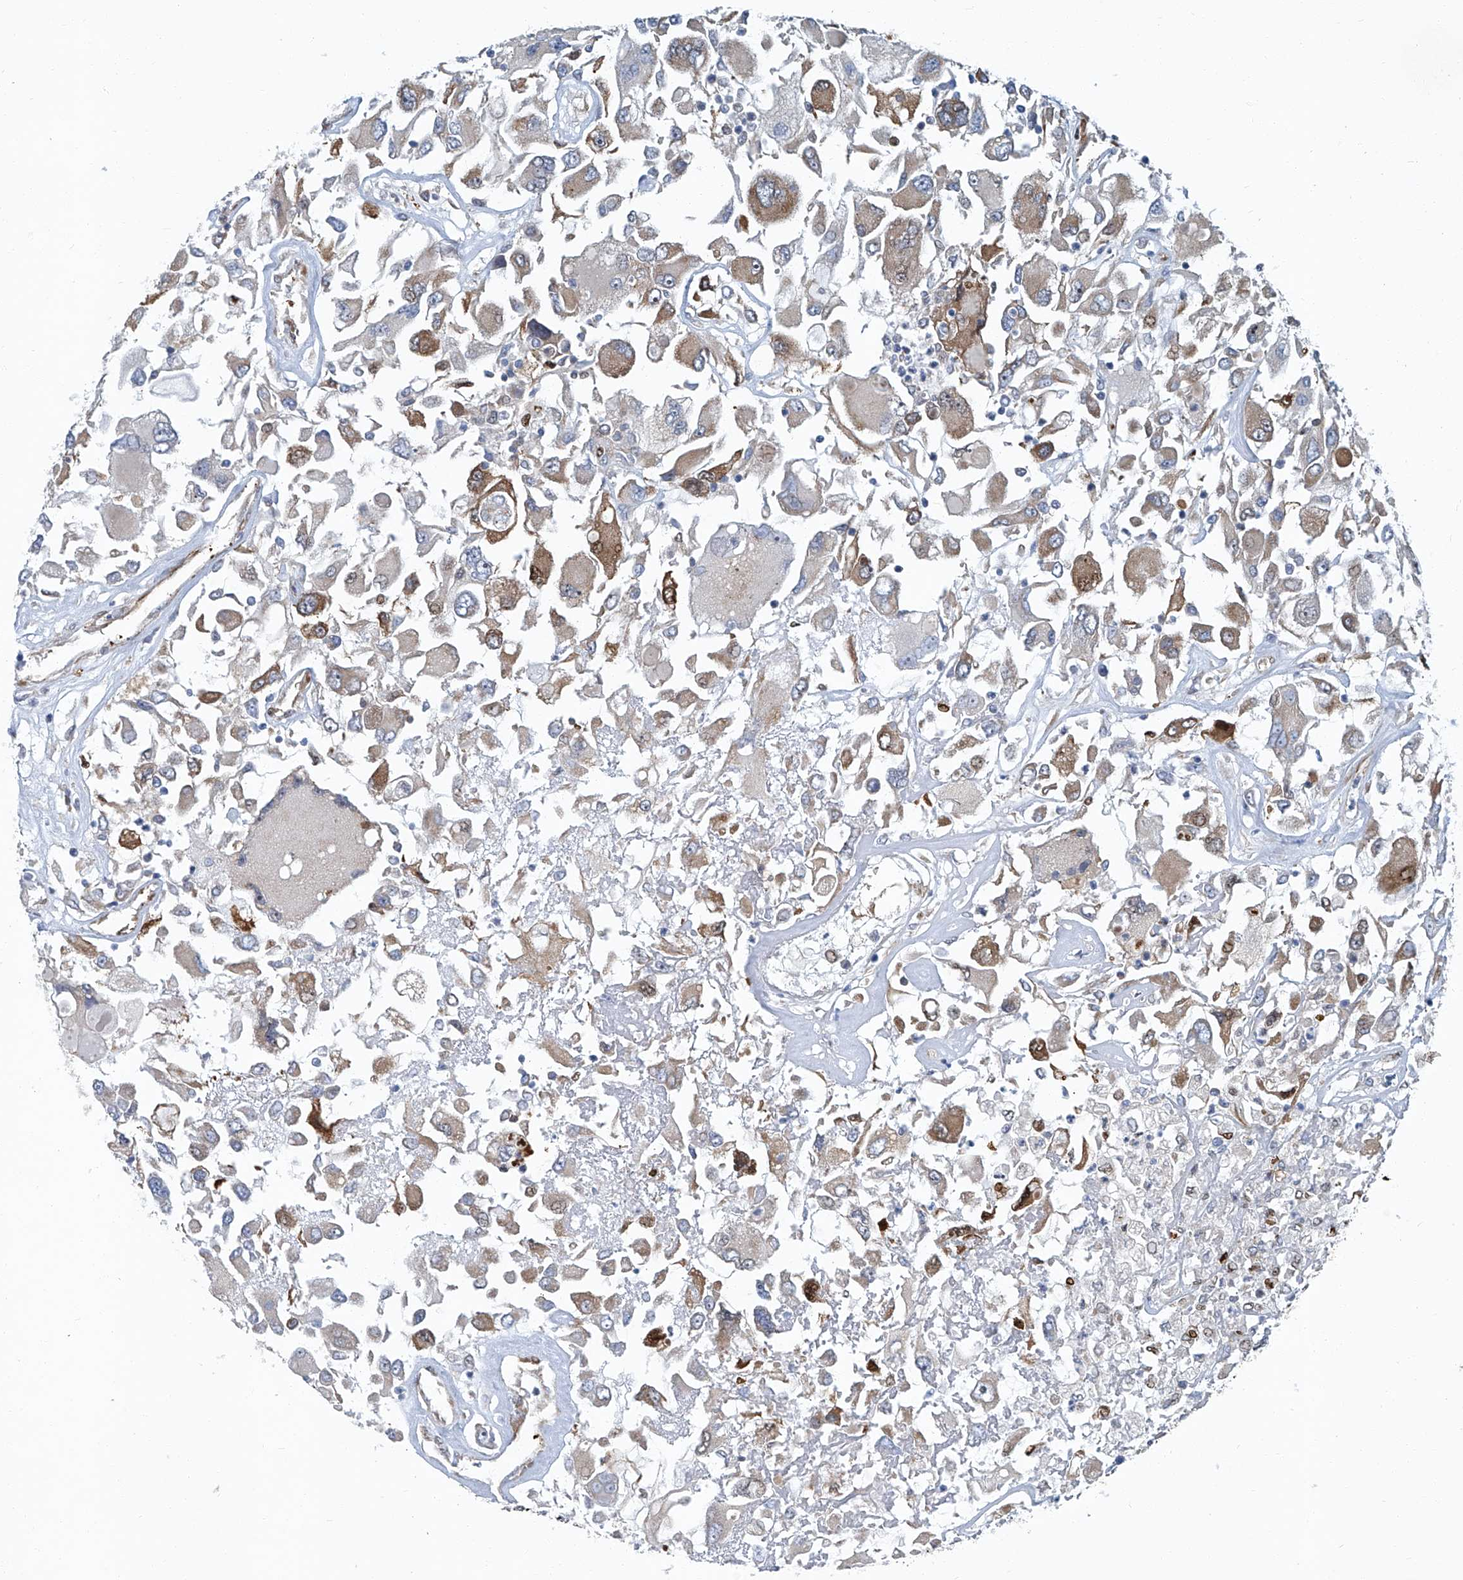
{"staining": {"intensity": "moderate", "quantity": "<25%", "location": "cytoplasmic/membranous"}, "tissue": "renal cancer", "cell_type": "Tumor cells", "image_type": "cancer", "snomed": [{"axis": "morphology", "description": "Adenocarcinoma, NOS"}, {"axis": "topography", "description": "Kidney"}], "caption": "Renal cancer stained for a protein (brown) exhibits moderate cytoplasmic/membranous positive positivity in approximately <25% of tumor cells.", "gene": "GPR132", "patient": {"sex": "female", "age": 52}}